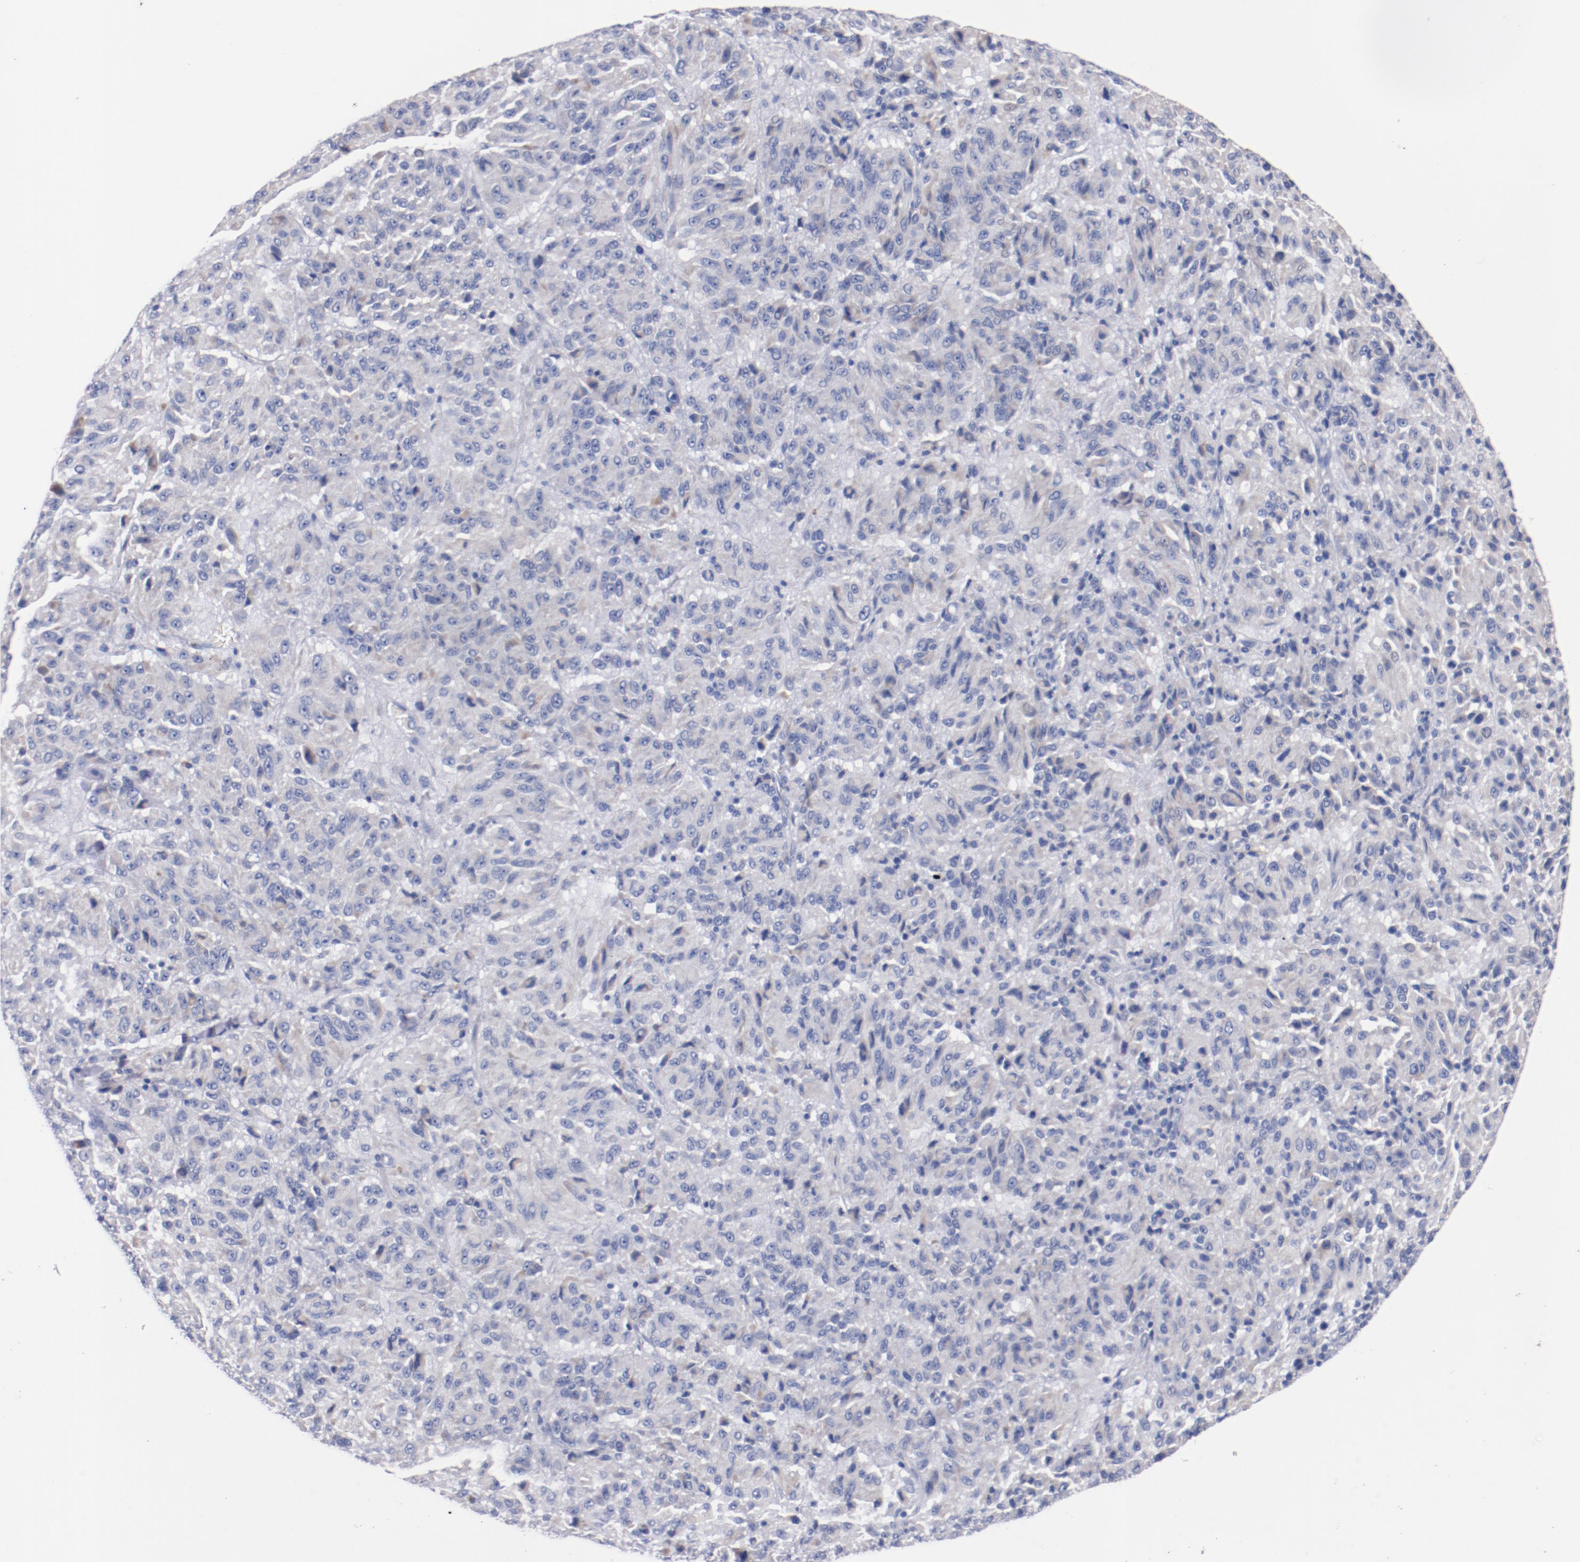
{"staining": {"intensity": "negative", "quantity": "none", "location": "none"}, "tissue": "melanoma", "cell_type": "Tumor cells", "image_type": "cancer", "snomed": [{"axis": "morphology", "description": "Malignant melanoma, Metastatic site"}, {"axis": "topography", "description": "Lung"}], "caption": "High magnification brightfield microscopy of melanoma stained with DAB (3,3'-diaminobenzidine) (brown) and counterstained with hematoxylin (blue): tumor cells show no significant staining.", "gene": "CNTNAP2", "patient": {"sex": "male", "age": 64}}